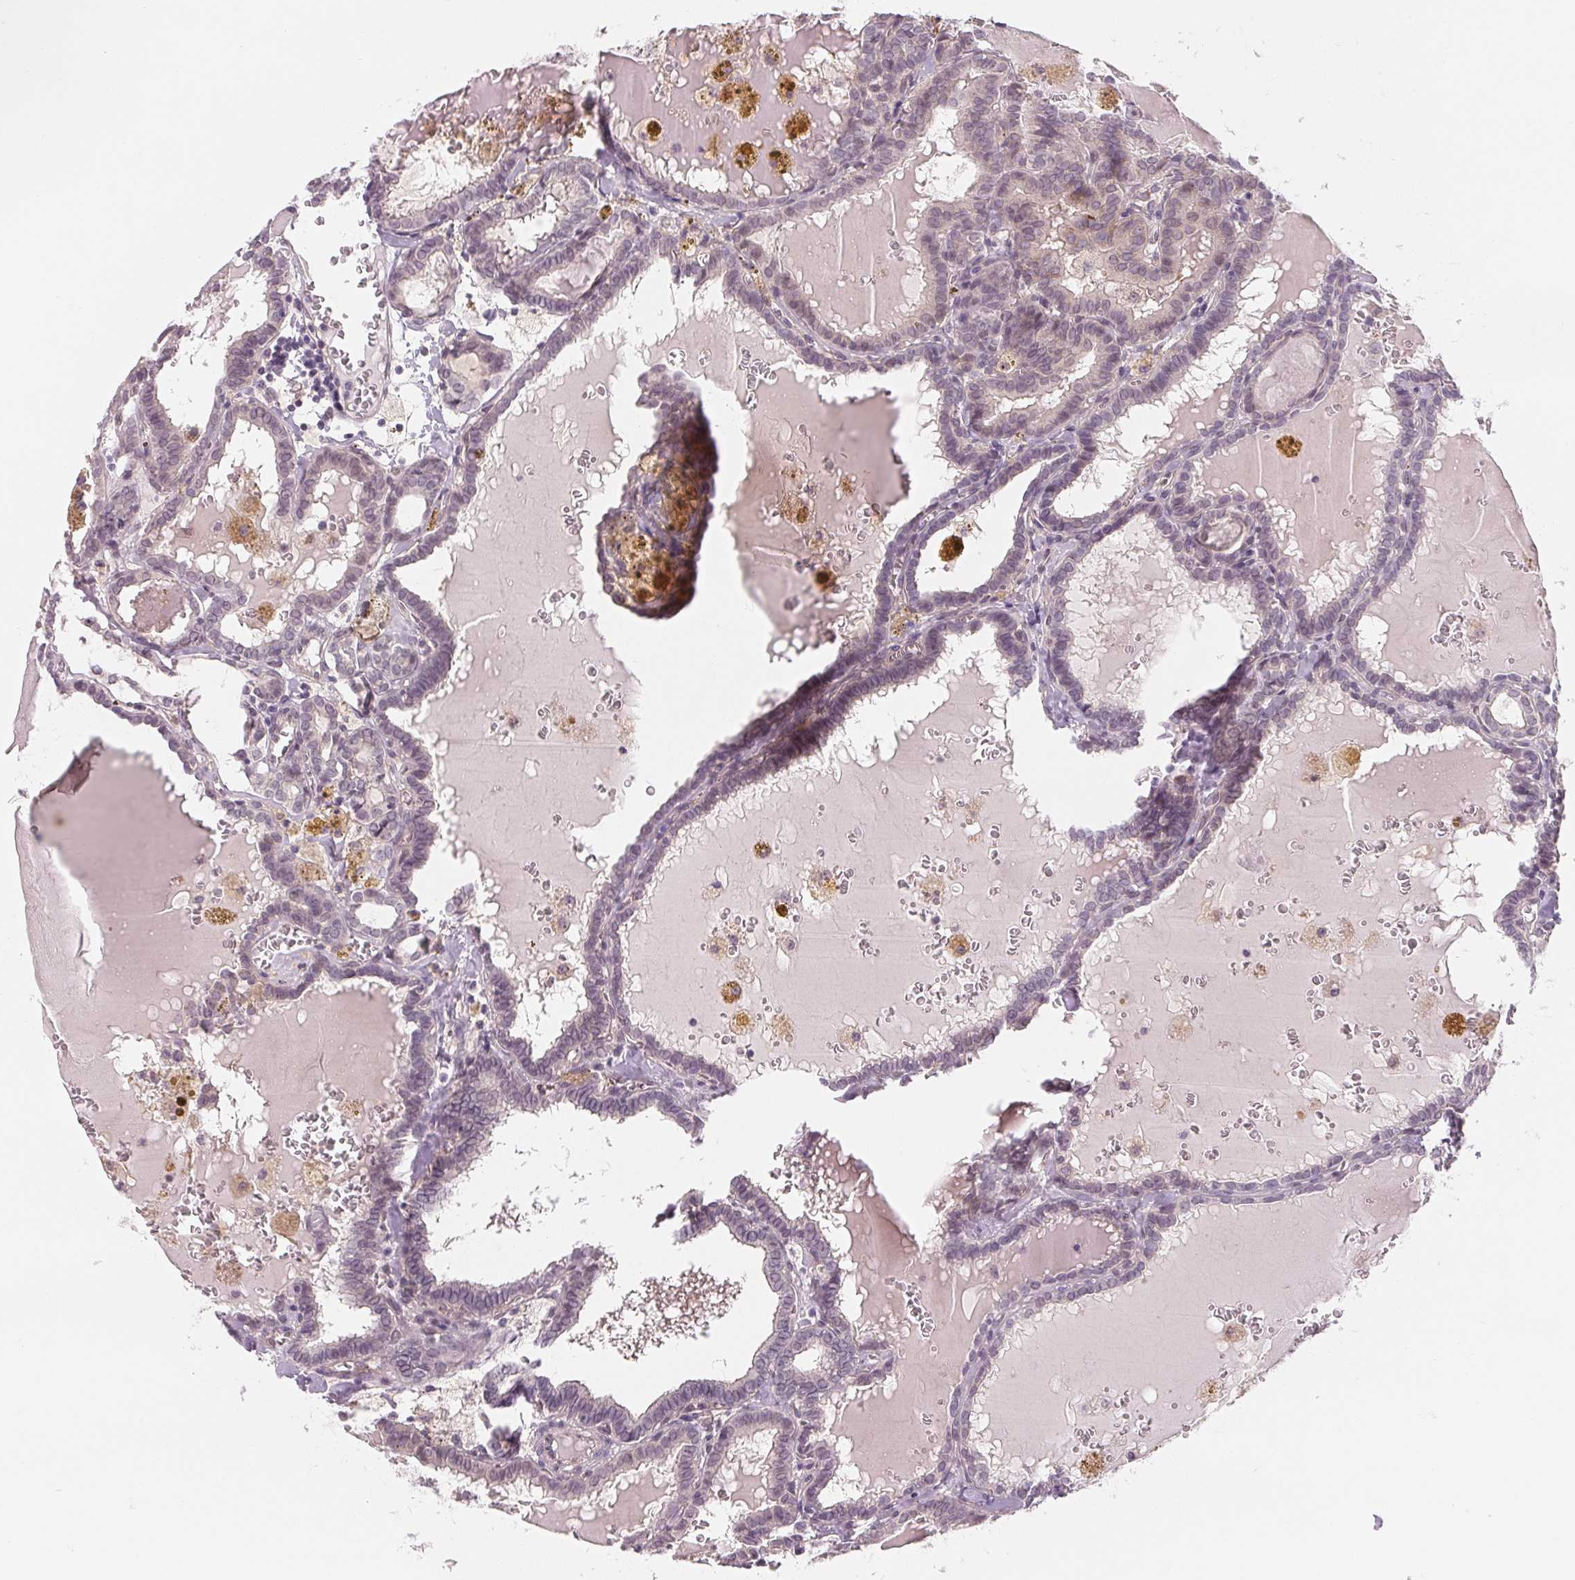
{"staining": {"intensity": "negative", "quantity": "none", "location": "none"}, "tissue": "thyroid cancer", "cell_type": "Tumor cells", "image_type": "cancer", "snomed": [{"axis": "morphology", "description": "Papillary adenocarcinoma, NOS"}, {"axis": "topography", "description": "Thyroid gland"}], "caption": "Micrograph shows no protein expression in tumor cells of thyroid papillary adenocarcinoma tissue.", "gene": "CFC1", "patient": {"sex": "female", "age": 39}}